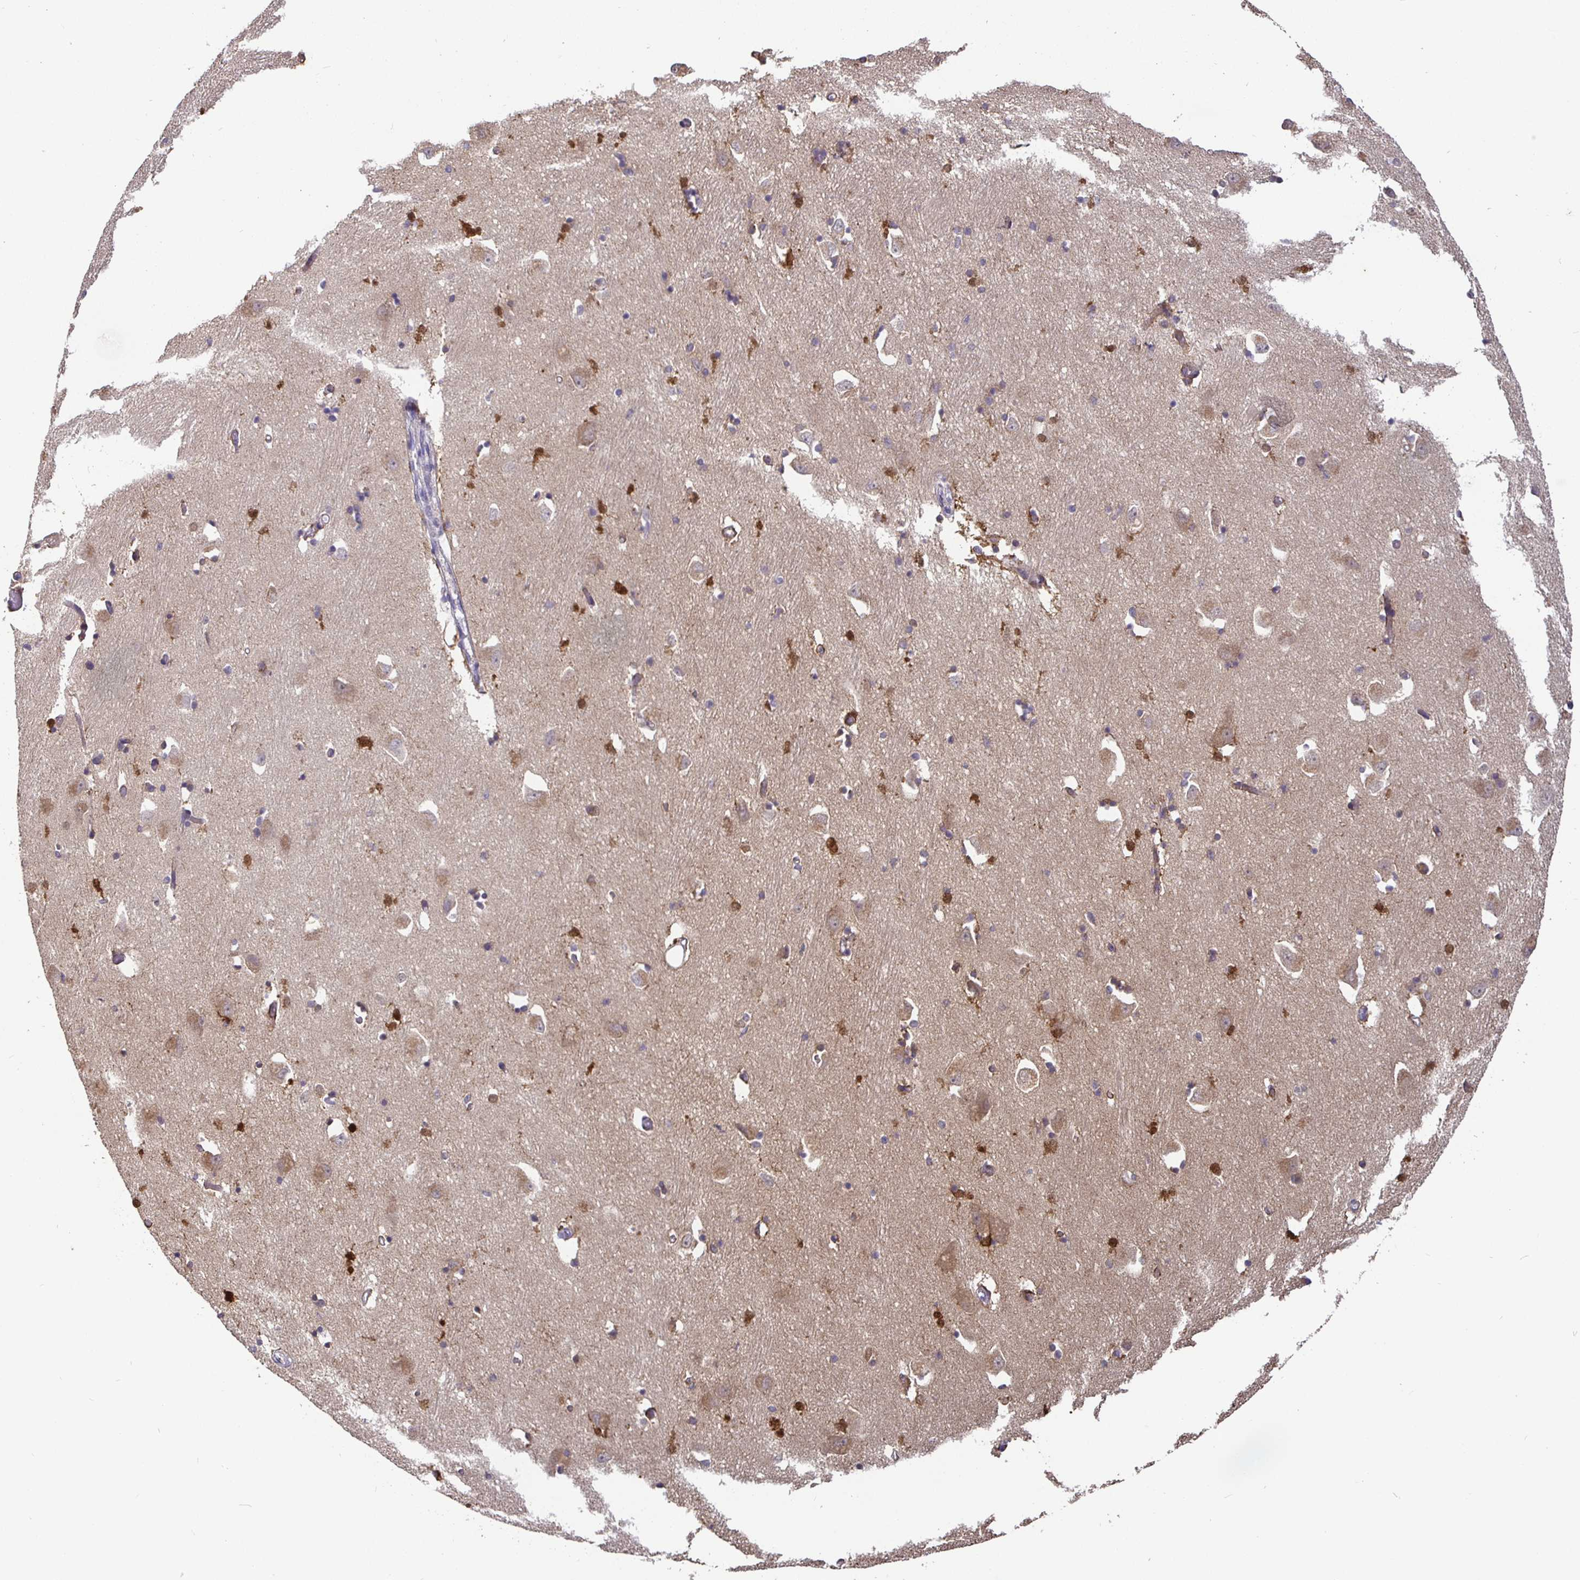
{"staining": {"intensity": "strong", "quantity": "<25%", "location": "cytoplasmic/membranous"}, "tissue": "caudate", "cell_type": "Glial cells", "image_type": "normal", "snomed": [{"axis": "morphology", "description": "Normal tissue, NOS"}, {"axis": "topography", "description": "Lateral ventricle wall"}, {"axis": "topography", "description": "Hippocampus"}], "caption": "IHC (DAB (3,3'-diaminobenzidine)) staining of normal human caudate displays strong cytoplasmic/membranous protein positivity in approximately <25% of glial cells.", "gene": "SHISA4", "patient": {"sex": "female", "age": 63}}